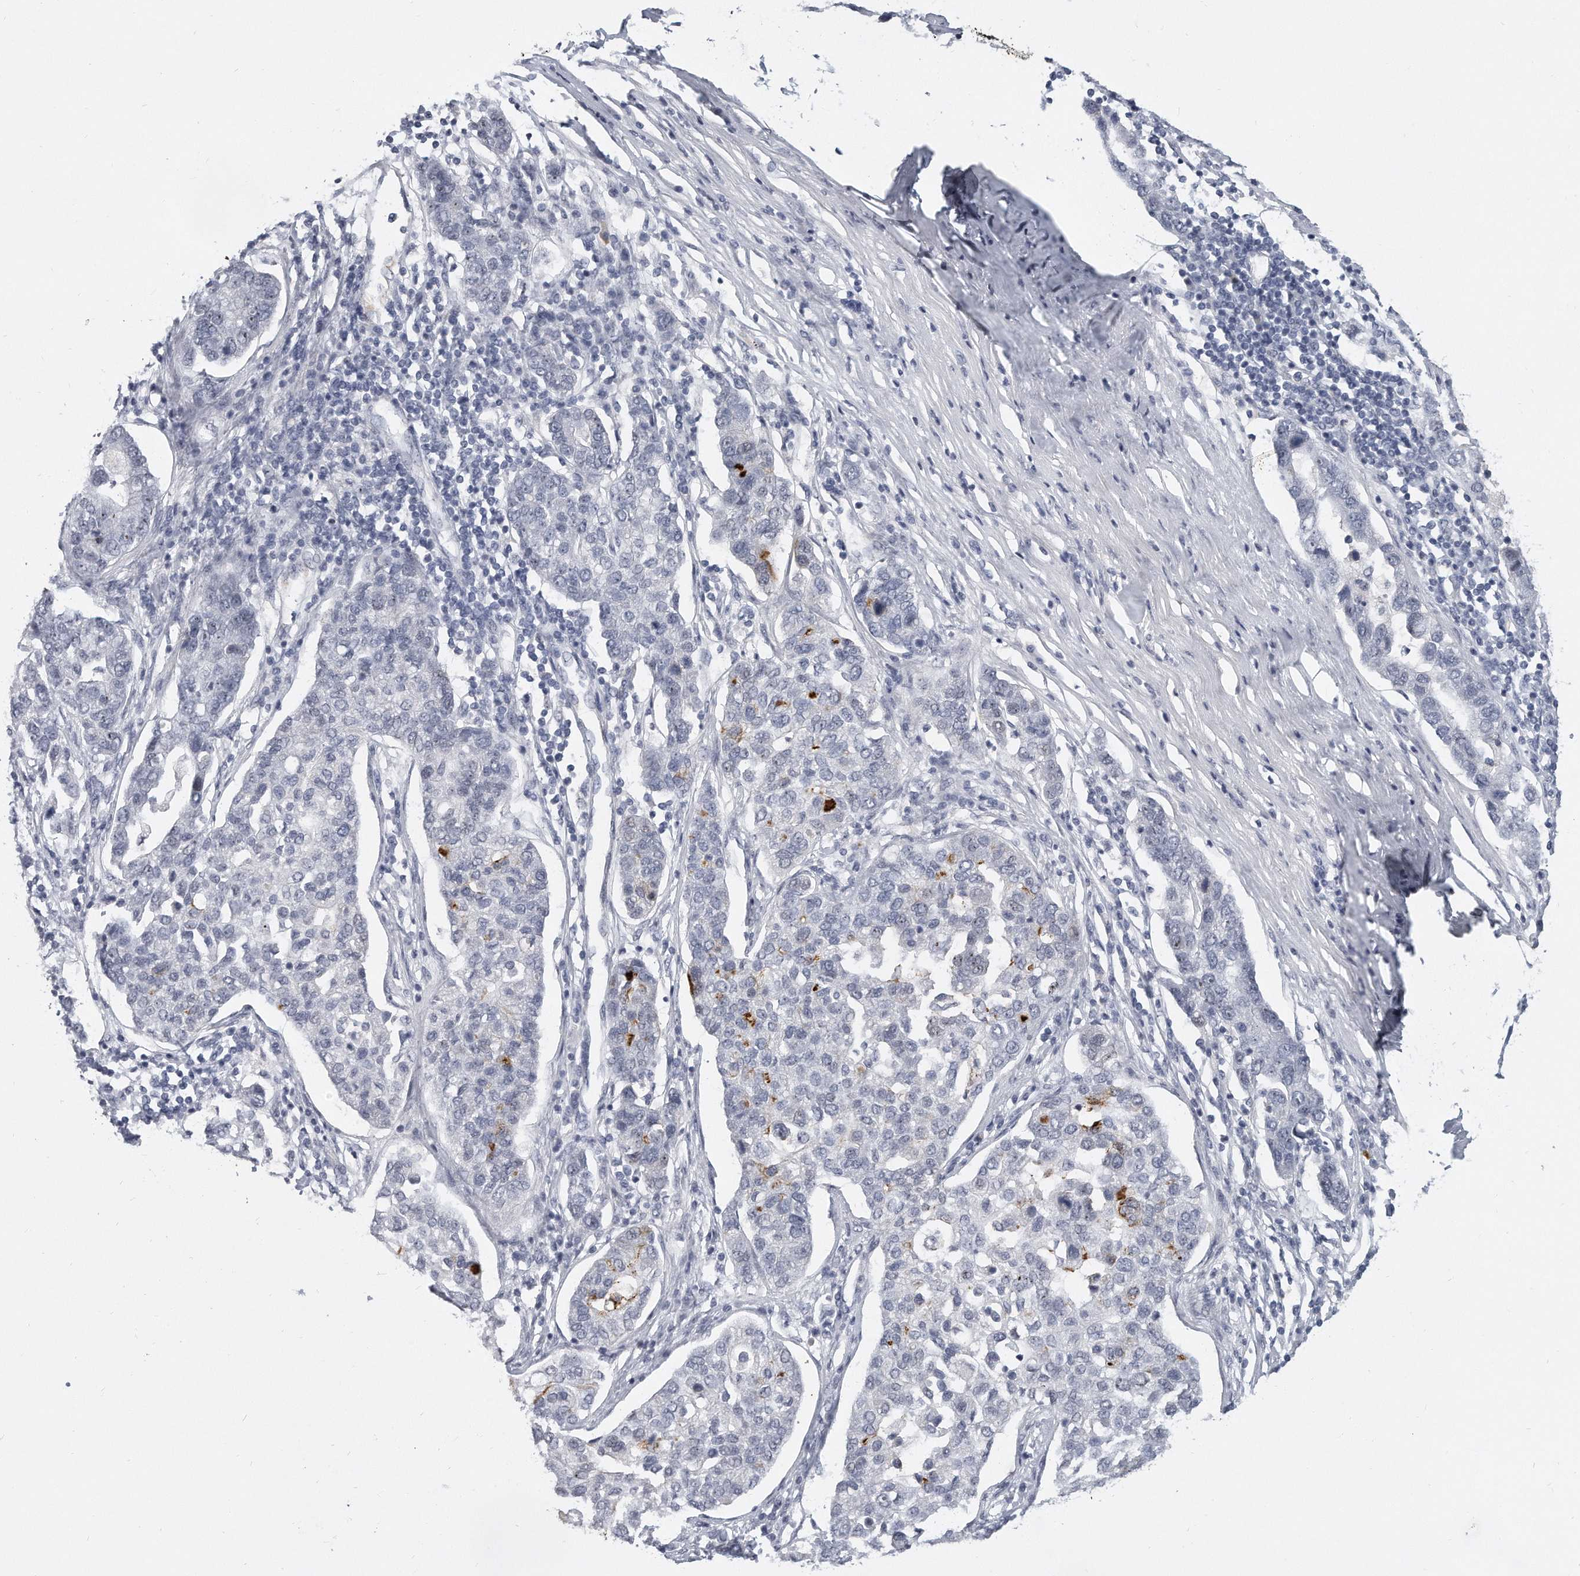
{"staining": {"intensity": "negative", "quantity": "none", "location": "none"}, "tissue": "pancreatic cancer", "cell_type": "Tumor cells", "image_type": "cancer", "snomed": [{"axis": "morphology", "description": "Adenocarcinoma, NOS"}, {"axis": "topography", "description": "Pancreas"}], "caption": "Immunohistochemistry photomicrograph of neoplastic tissue: pancreatic adenocarcinoma stained with DAB (3,3'-diaminobenzidine) displays no significant protein staining in tumor cells.", "gene": "TFCP2L1", "patient": {"sex": "female", "age": 61}}